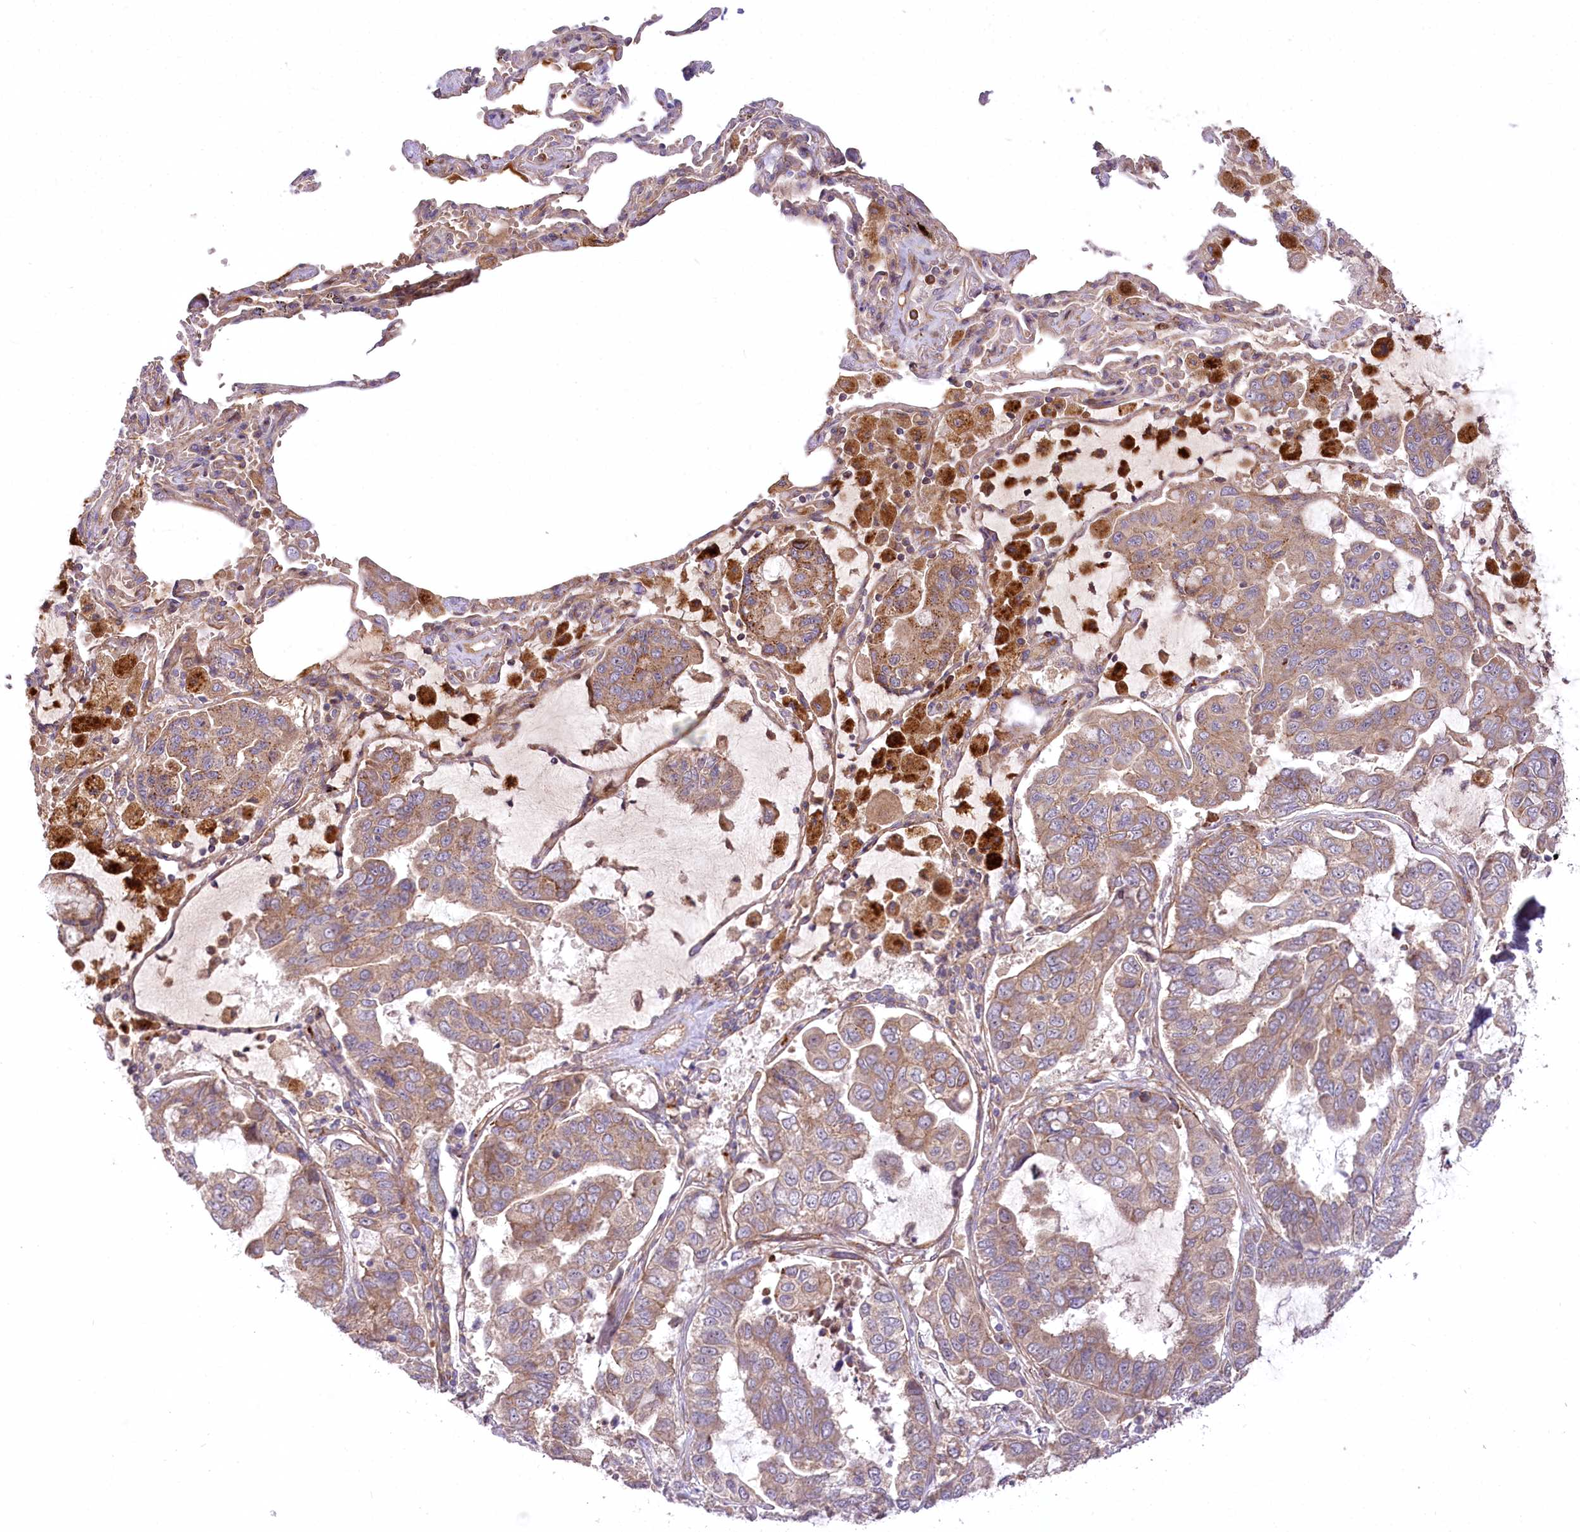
{"staining": {"intensity": "moderate", "quantity": ">75%", "location": "cytoplasmic/membranous"}, "tissue": "lung cancer", "cell_type": "Tumor cells", "image_type": "cancer", "snomed": [{"axis": "morphology", "description": "Adenocarcinoma, NOS"}, {"axis": "topography", "description": "Lung"}], "caption": "The photomicrograph exhibits immunohistochemical staining of adenocarcinoma (lung). There is moderate cytoplasmic/membranous staining is appreciated in about >75% of tumor cells. Using DAB (3,3'-diaminobenzidine) (brown) and hematoxylin (blue) stains, captured at high magnification using brightfield microscopy.", "gene": "PSTK", "patient": {"sex": "male", "age": 64}}